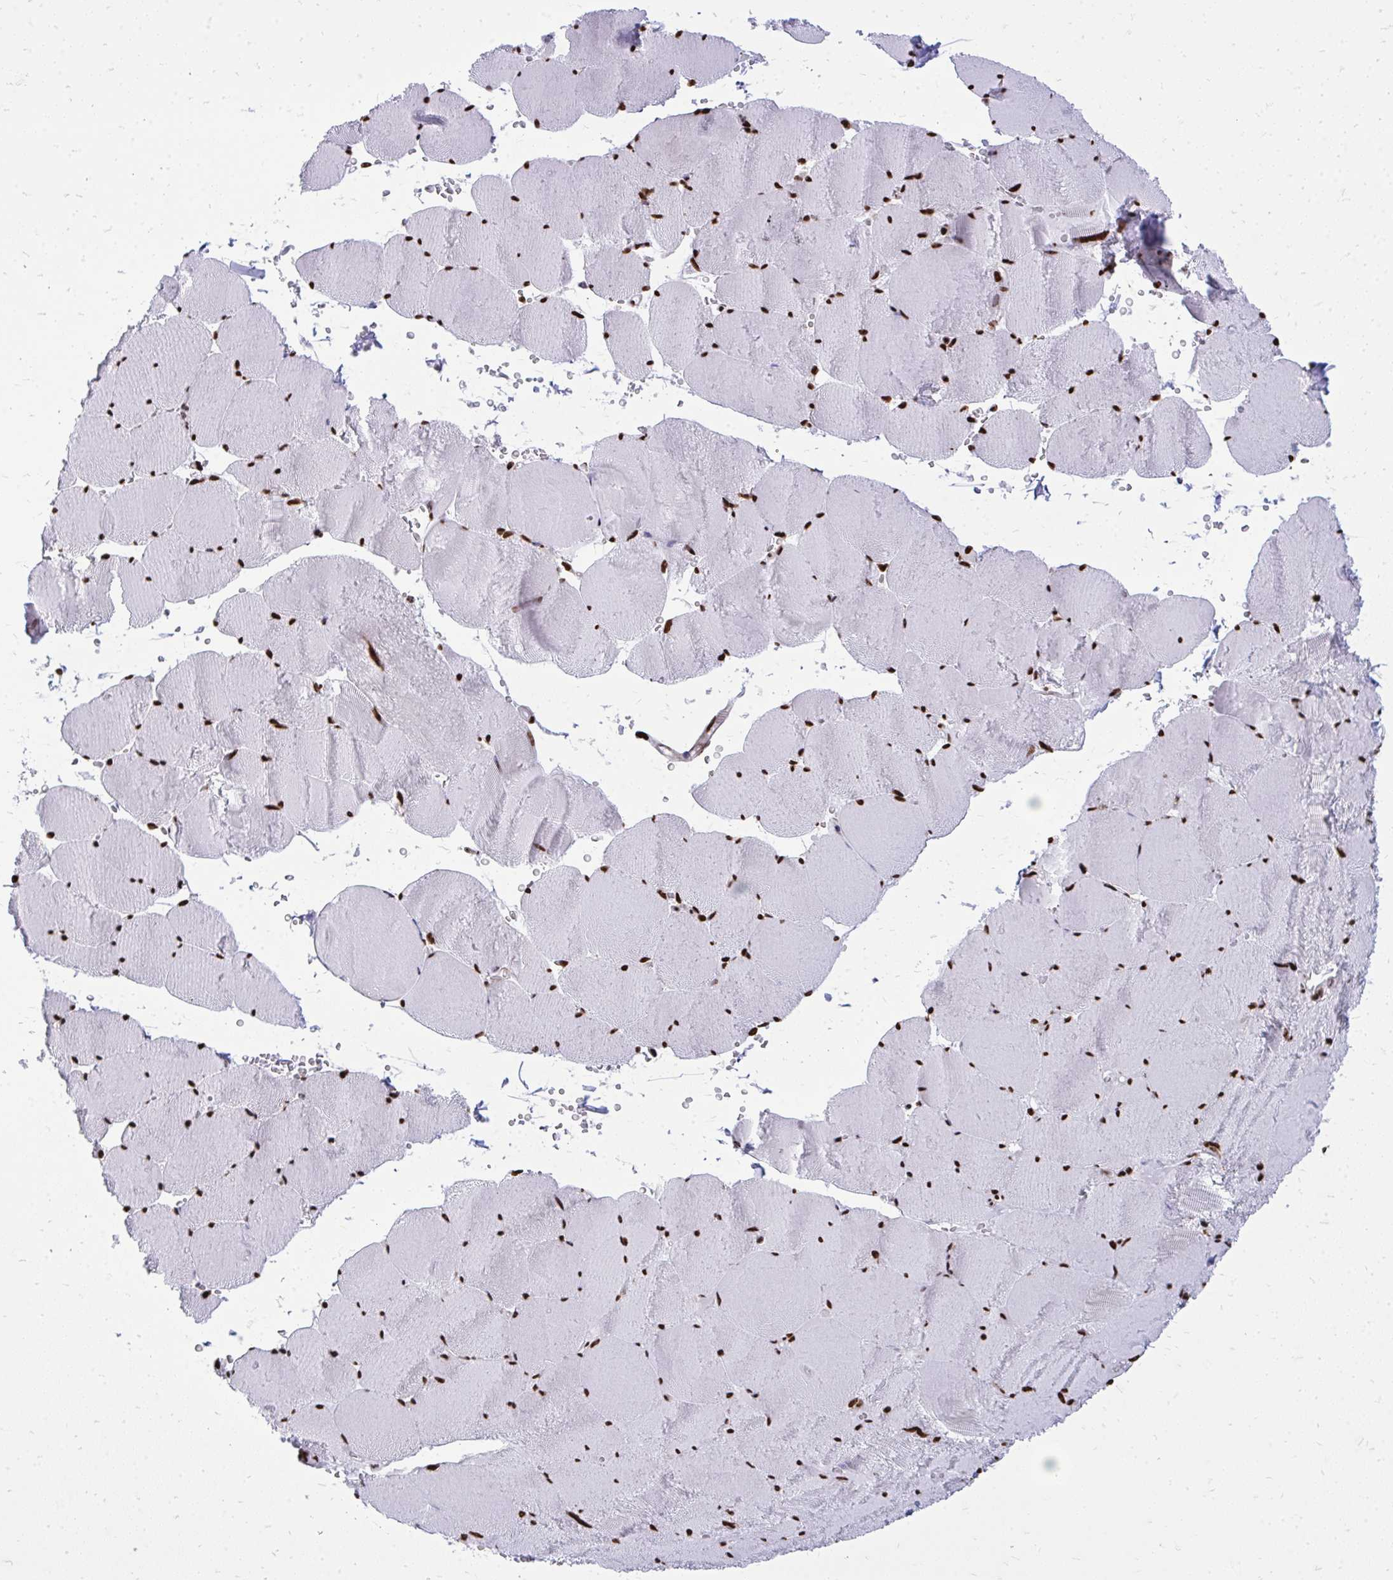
{"staining": {"intensity": "strong", "quantity": "25%-75%", "location": "nuclear"}, "tissue": "skeletal muscle", "cell_type": "Myocytes", "image_type": "normal", "snomed": [{"axis": "morphology", "description": "Normal tissue, NOS"}, {"axis": "topography", "description": "Skeletal muscle"}, {"axis": "topography", "description": "Head-Neck"}], "caption": "Strong nuclear expression is seen in approximately 25%-75% of myocytes in normal skeletal muscle.", "gene": "TBL1Y", "patient": {"sex": "male", "age": 66}}